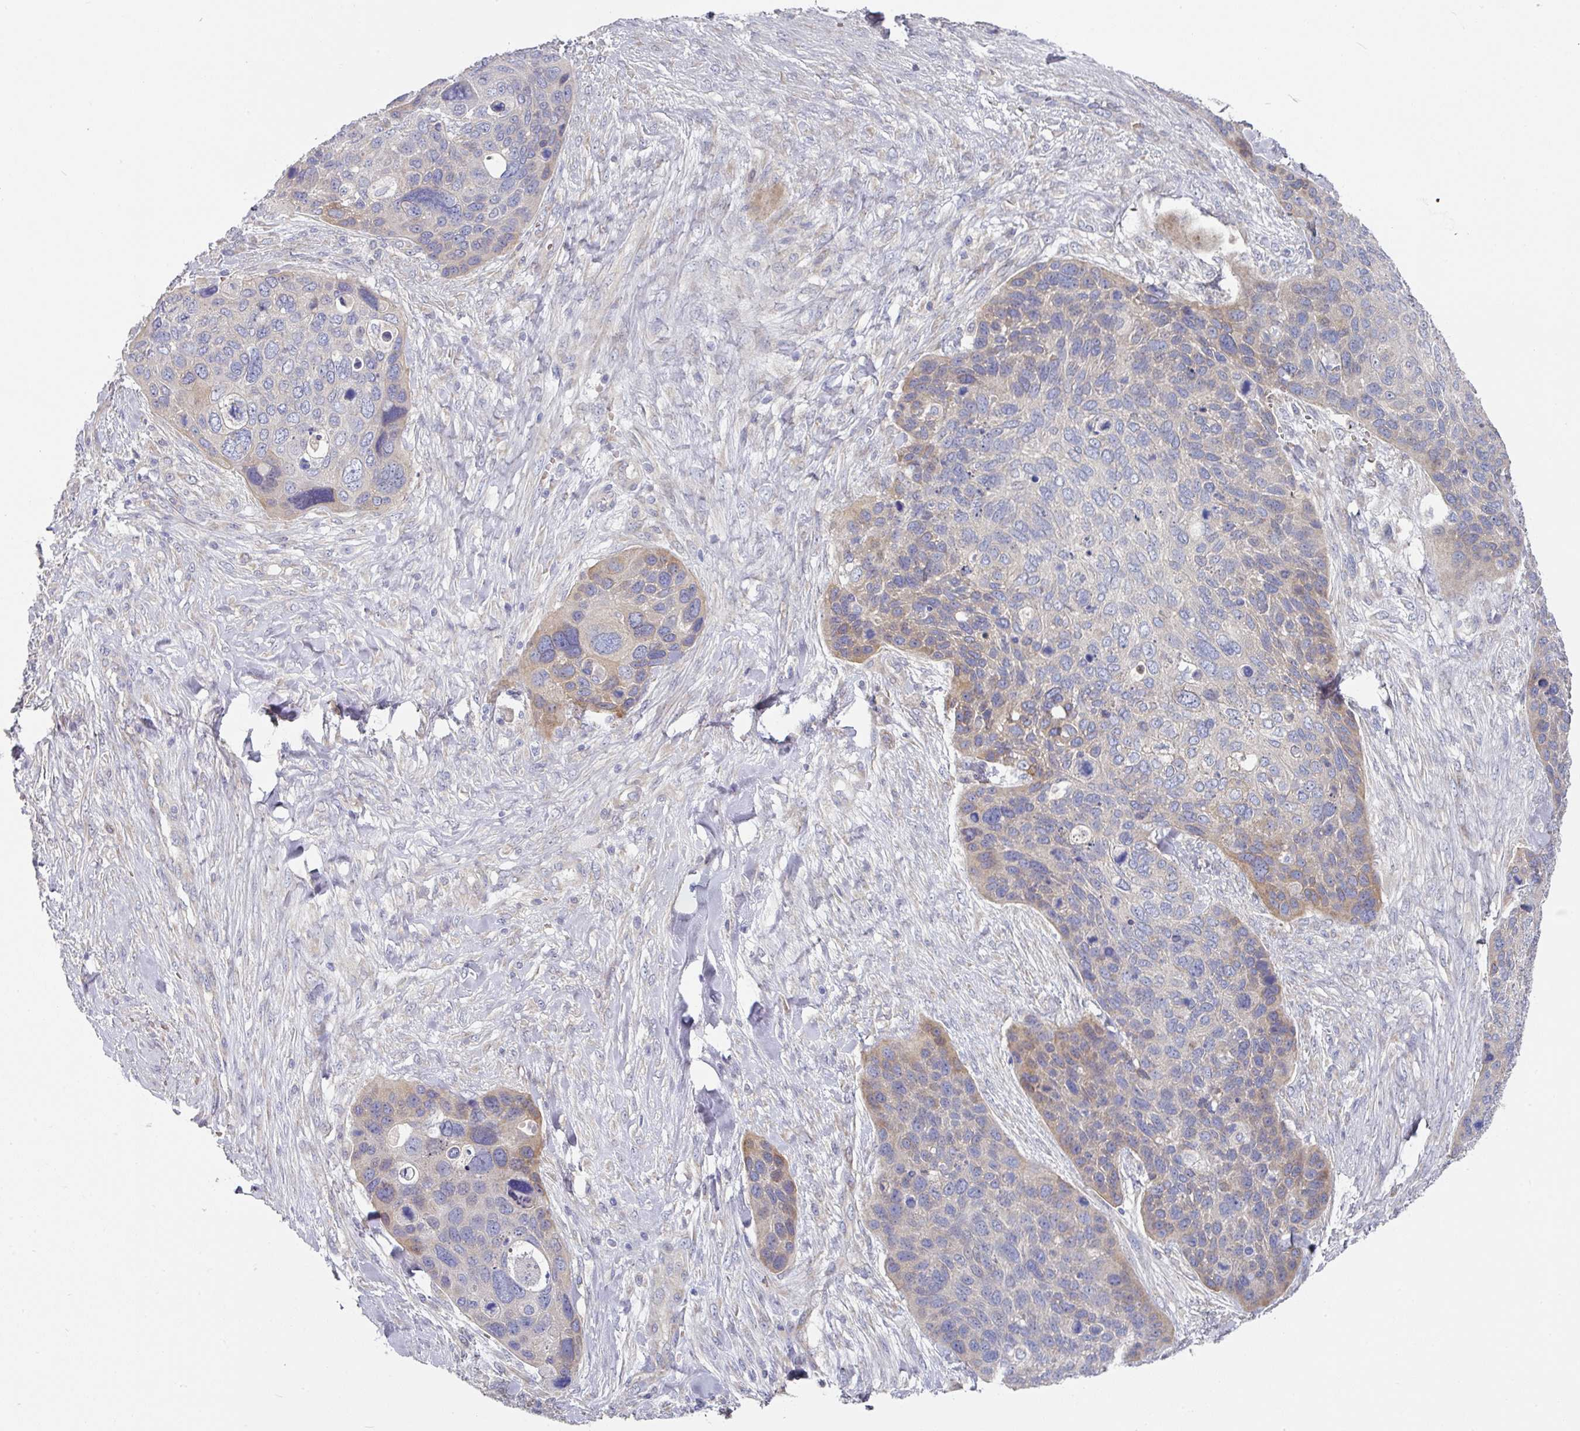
{"staining": {"intensity": "moderate", "quantity": "<25%", "location": "cytoplasmic/membranous"}, "tissue": "skin cancer", "cell_type": "Tumor cells", "image_type": "cancer", "snomed": [{"axis": "morphology", "description": "Basal cell carcinoma"}, {"axis": "topography", "description": "Skin"}], "caption": "A micrograph of skin cancer (basal cell carcinoma) stained for a protein exhibits moderate cytoplasmic/membranous brown staining in tumor cells.", "gene": "PYROXD2", "patient": {"sex": "female", "age": 74}}